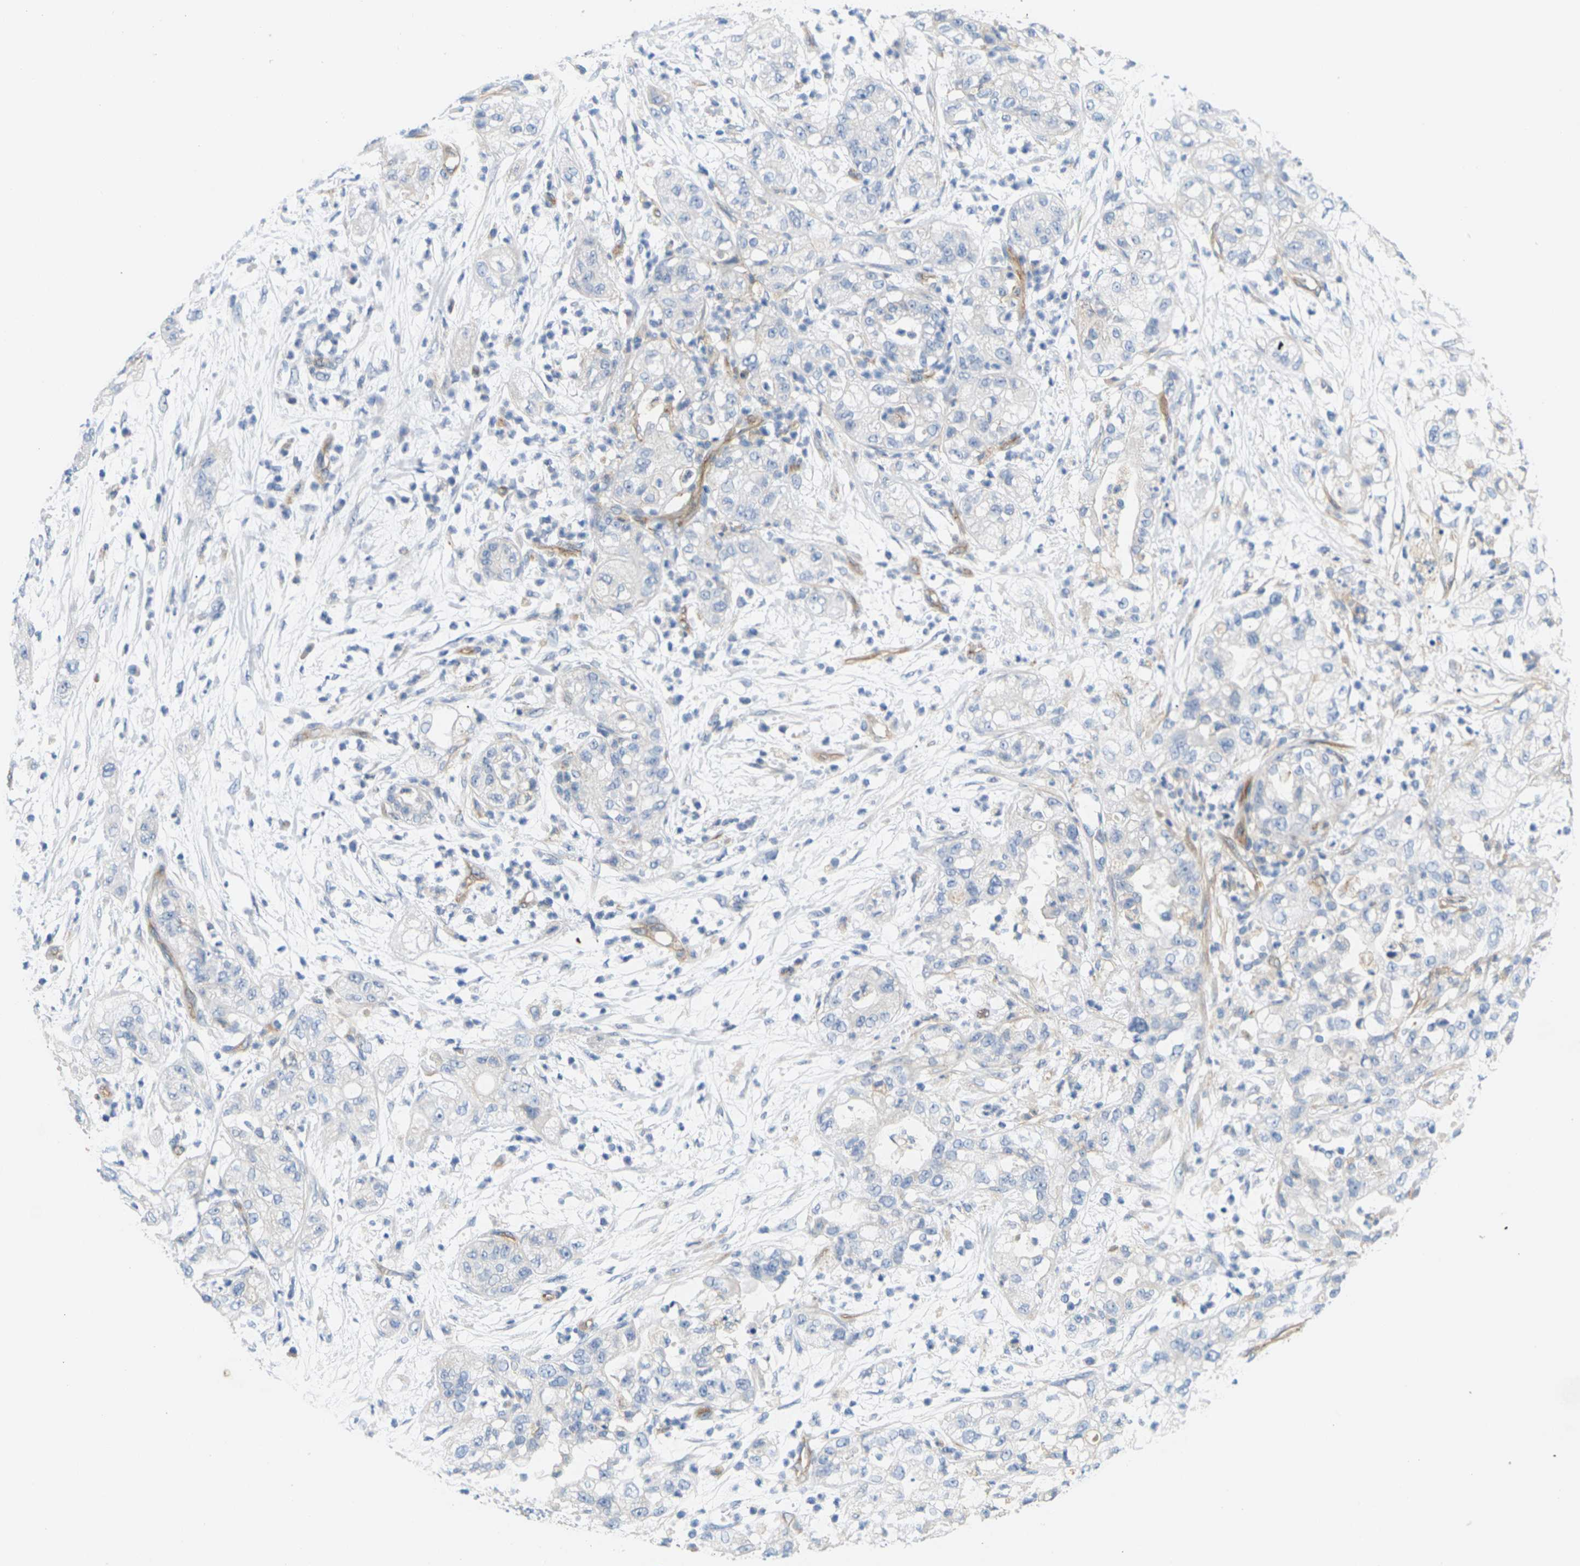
{"staining": {"intensity": "negative", "quantity": "none", "location": "none"}, "tissue": "pancreatic cancer", "cell_type": "Tumor cells", "image_type": "cancer", "snomed": [{"axis": "morphology", "description": "Adenocarcinoma, NOS"}, {"axis": "topography", "description": "Pancreas"}], "caption": "Histopathology image shows no significant protein staining in tumor cells of pancreatic cancer.", "gene": "ITGA5", "patient": {"sex": "female", "age": 78}}